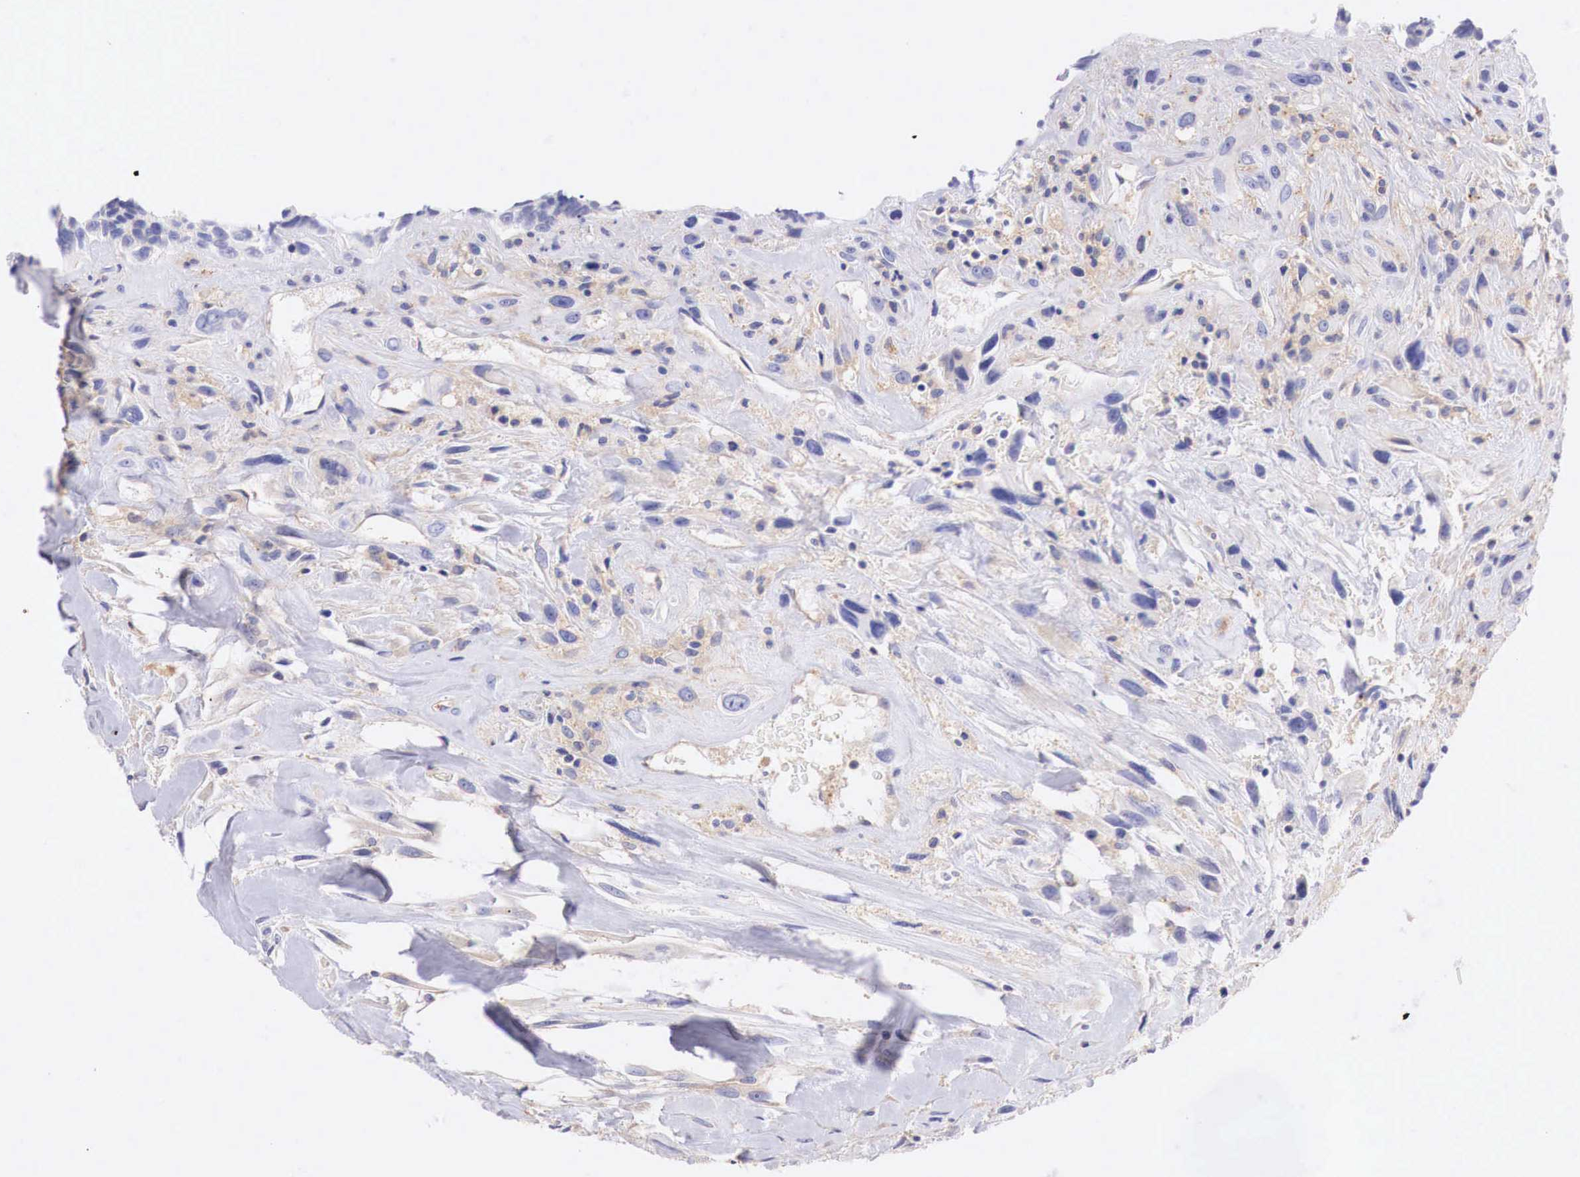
{"staining": {"intensity": "negative", "quantity": "none", "location": "none"}, "tissue": "breast cancer", "cell_type": "Tumor cells", "image_type": "cancer", "snomed": [{"axis": "morphology", "description": "Neoplasm, malignant, NOS"}, {"axis": "topography", "description": "Breast"}], "caption": "A high-resolution histopathology image shows immunohistochemistry (IHC) staining of breast cancer, which reveals no significant positivity in tumor cells. (DAB immunohistochemistry with hematoxylin counter stain).", "gene": "RDX", "patient": {"sex": "female", "age": 50}}